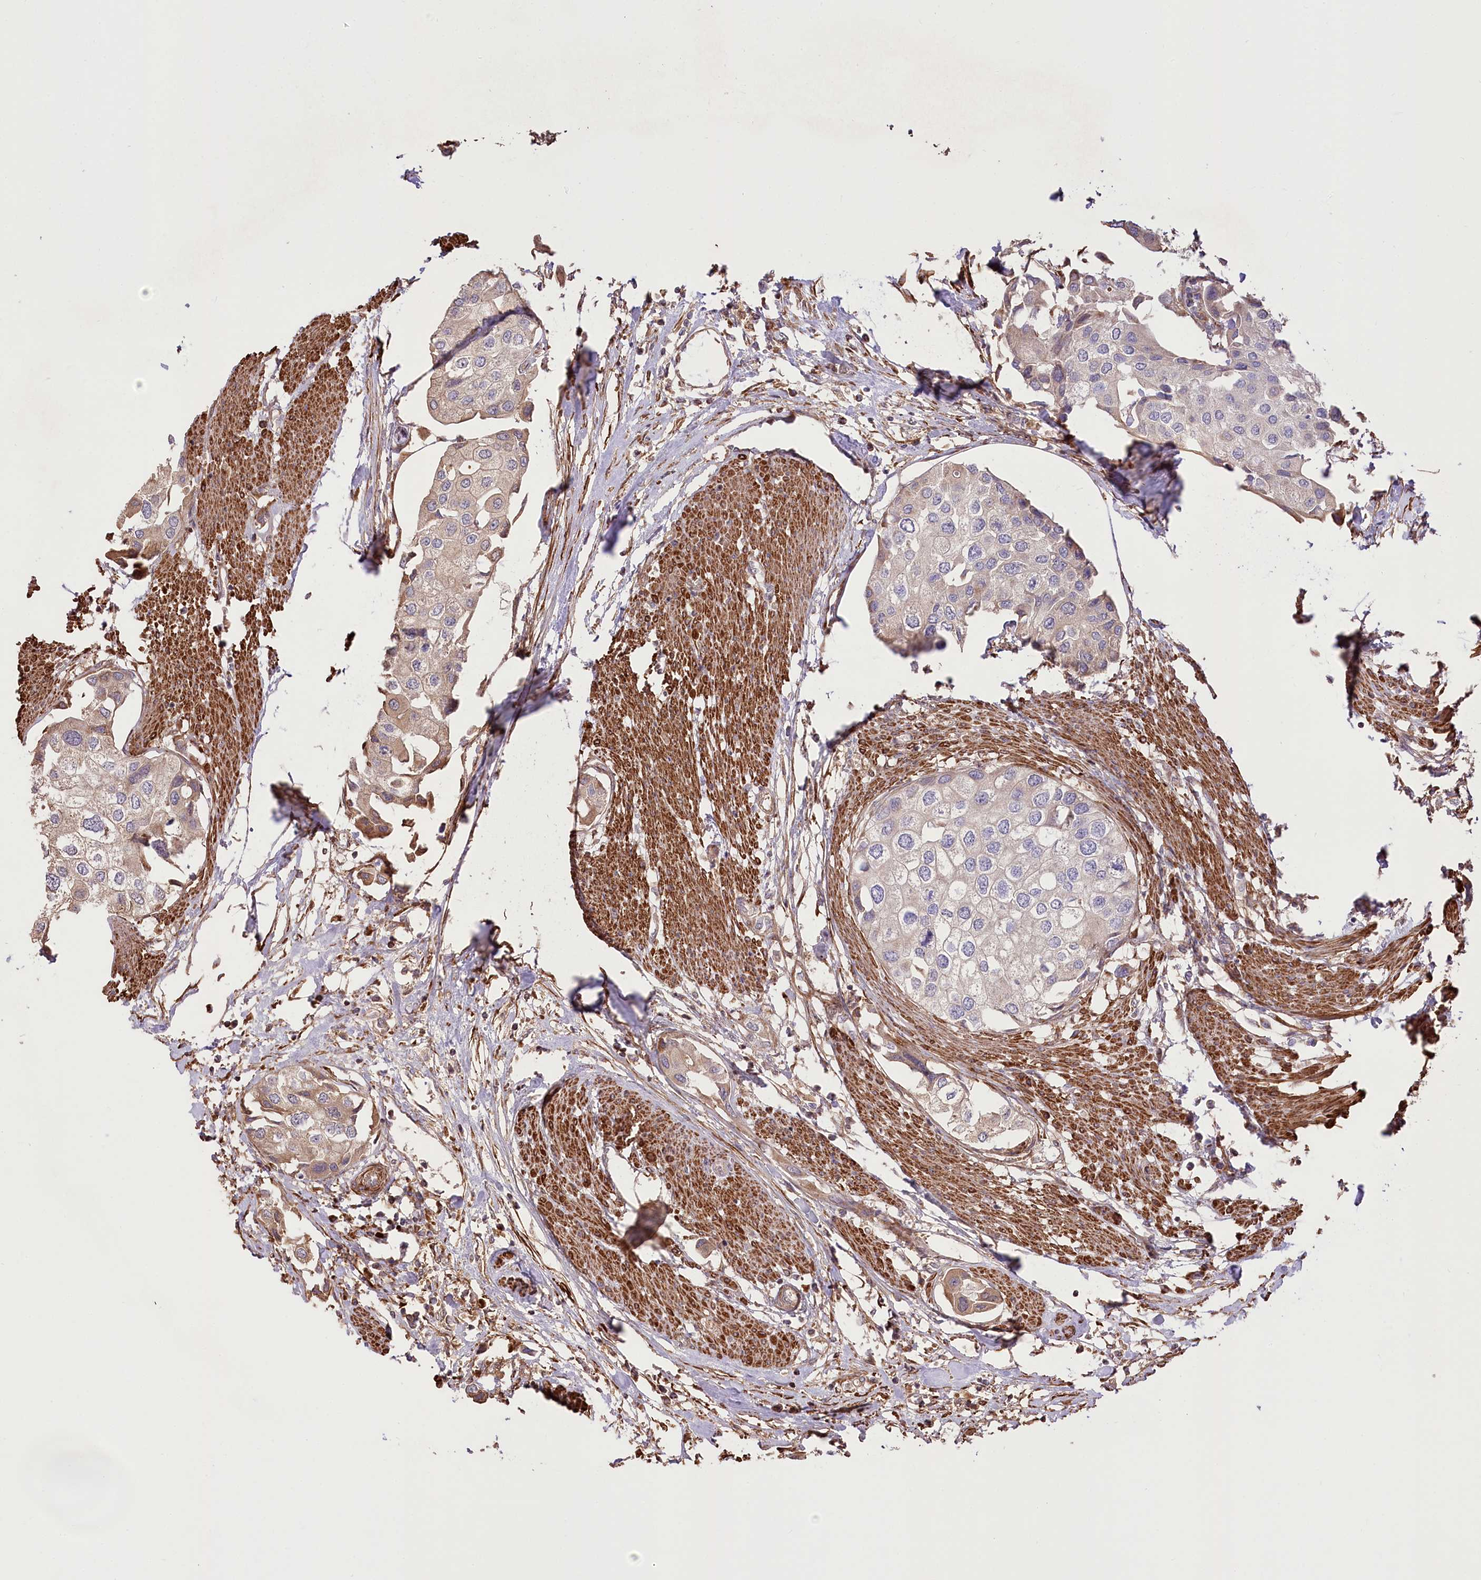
{"staining": {"intensity": "weak", "quantity": "25%-75%", "location": "cytoplasmic/membranous"}, "tissue": "urothelial cancer", "cell_type": "Tumor cells", "image_type": "cancer", "snomed": [{"axis": "morphology", "description": "Urothelial carcinoma, High grade"}, {"axis": "topography", "description": "Urinary bladder"}], "caption": "A brown stain shows weak cytoplasmic/membranous staining of a protein in high-grade urothelial carcinoma tumor cells. The staining was performed using DAB (3,3'-diaminobenzidine), with brown indicating positive protein expression. Nuclei are stained blue with hematoxylin.", "gene": "RNF24", "patient": {"sex": "male", "age": 64}}